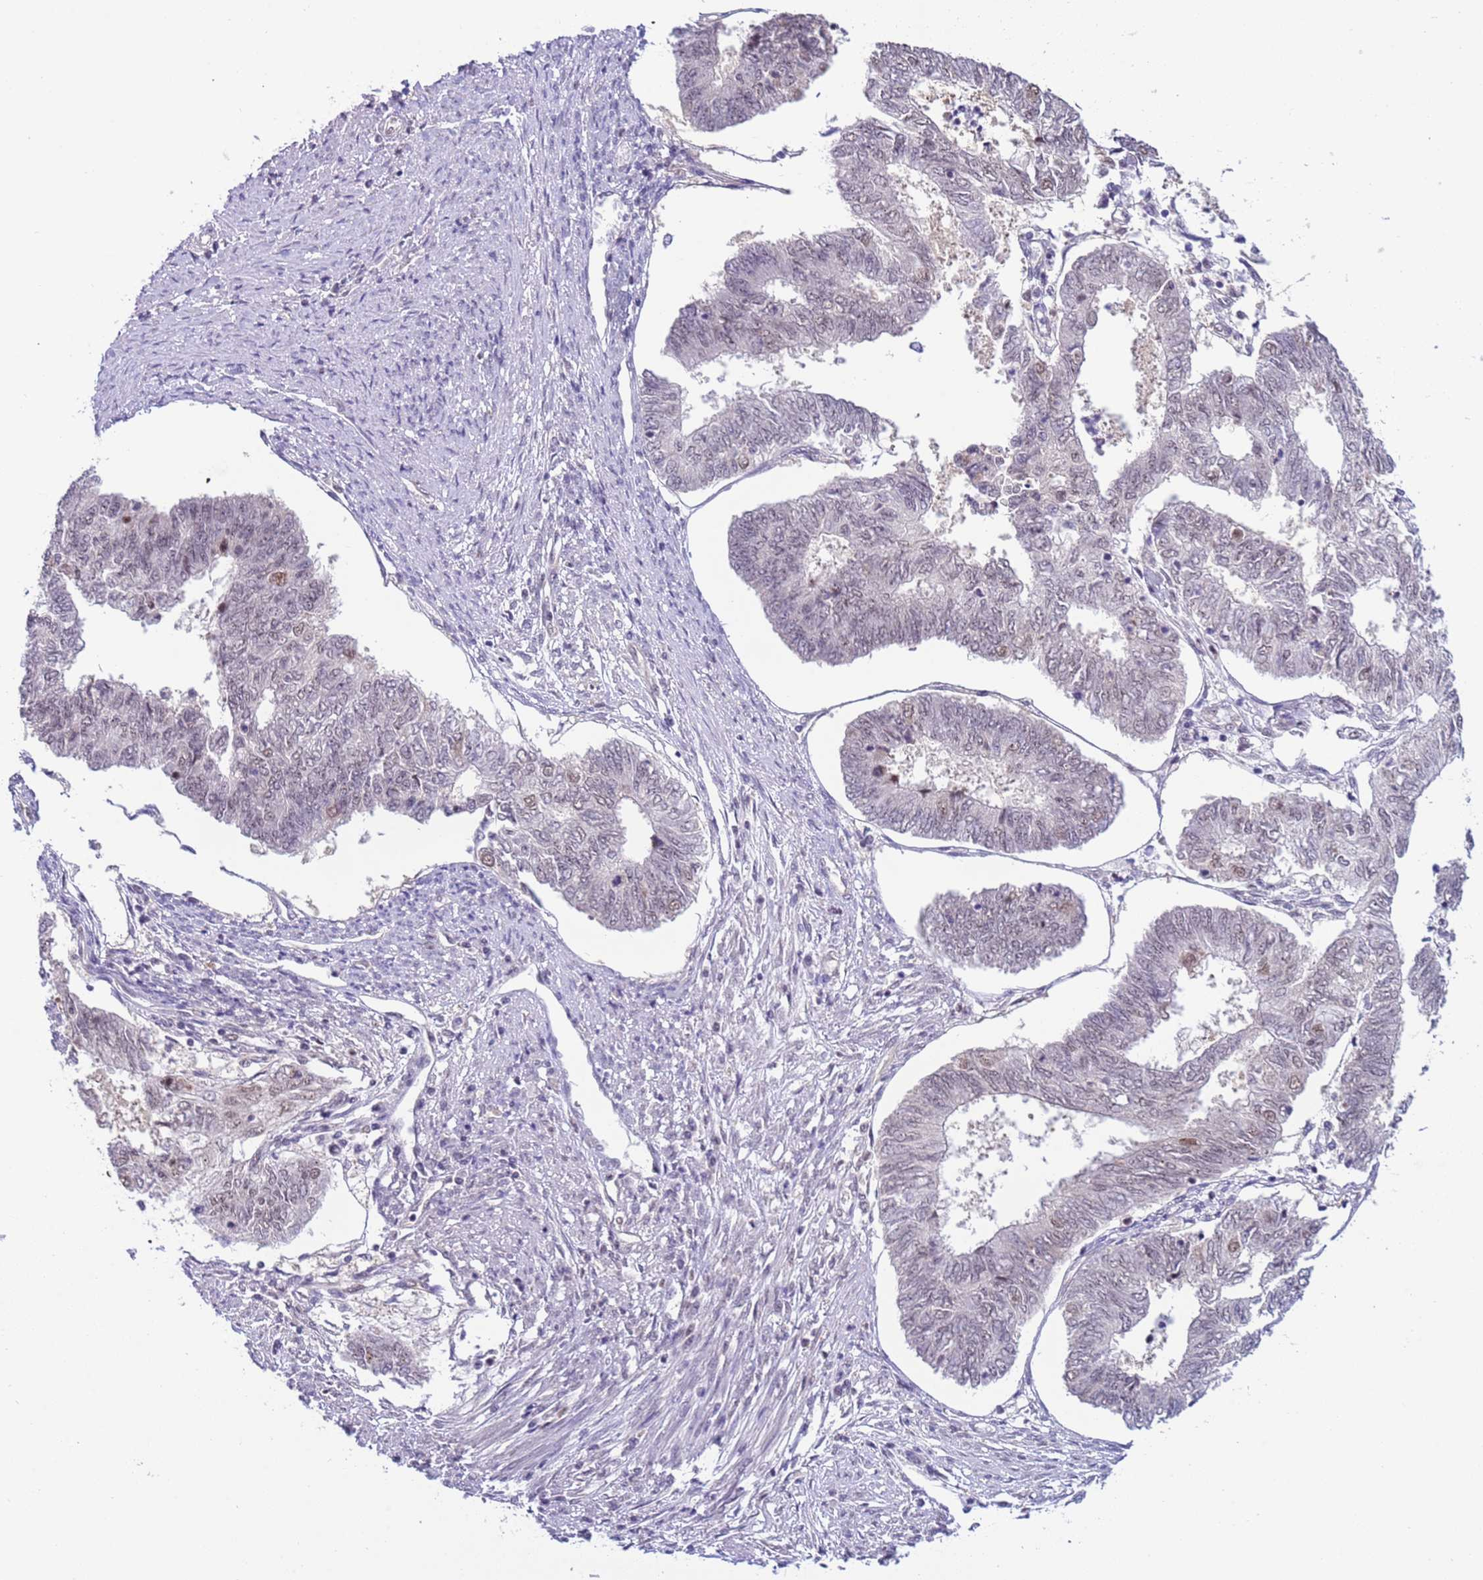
{"staining": {"intensity": "weak", "quantity": "<25%", "location": "nuclear"}, "tissue": "endometrial cancer", "cell_type": "Tumor cells", "image_type": "cancer", "snomed": [{"axis": "morphology", "description": "Adenocarcinoma, NOS"}, {"axis": "topography", "description": "Endometrium"}], "caption": "Photomicrograph shows no protein expression in tumor cells of endometrial adenocarcinoma tissue.", "gene": "PRPF6", "patient": {"sex": "female", "age": 68}}